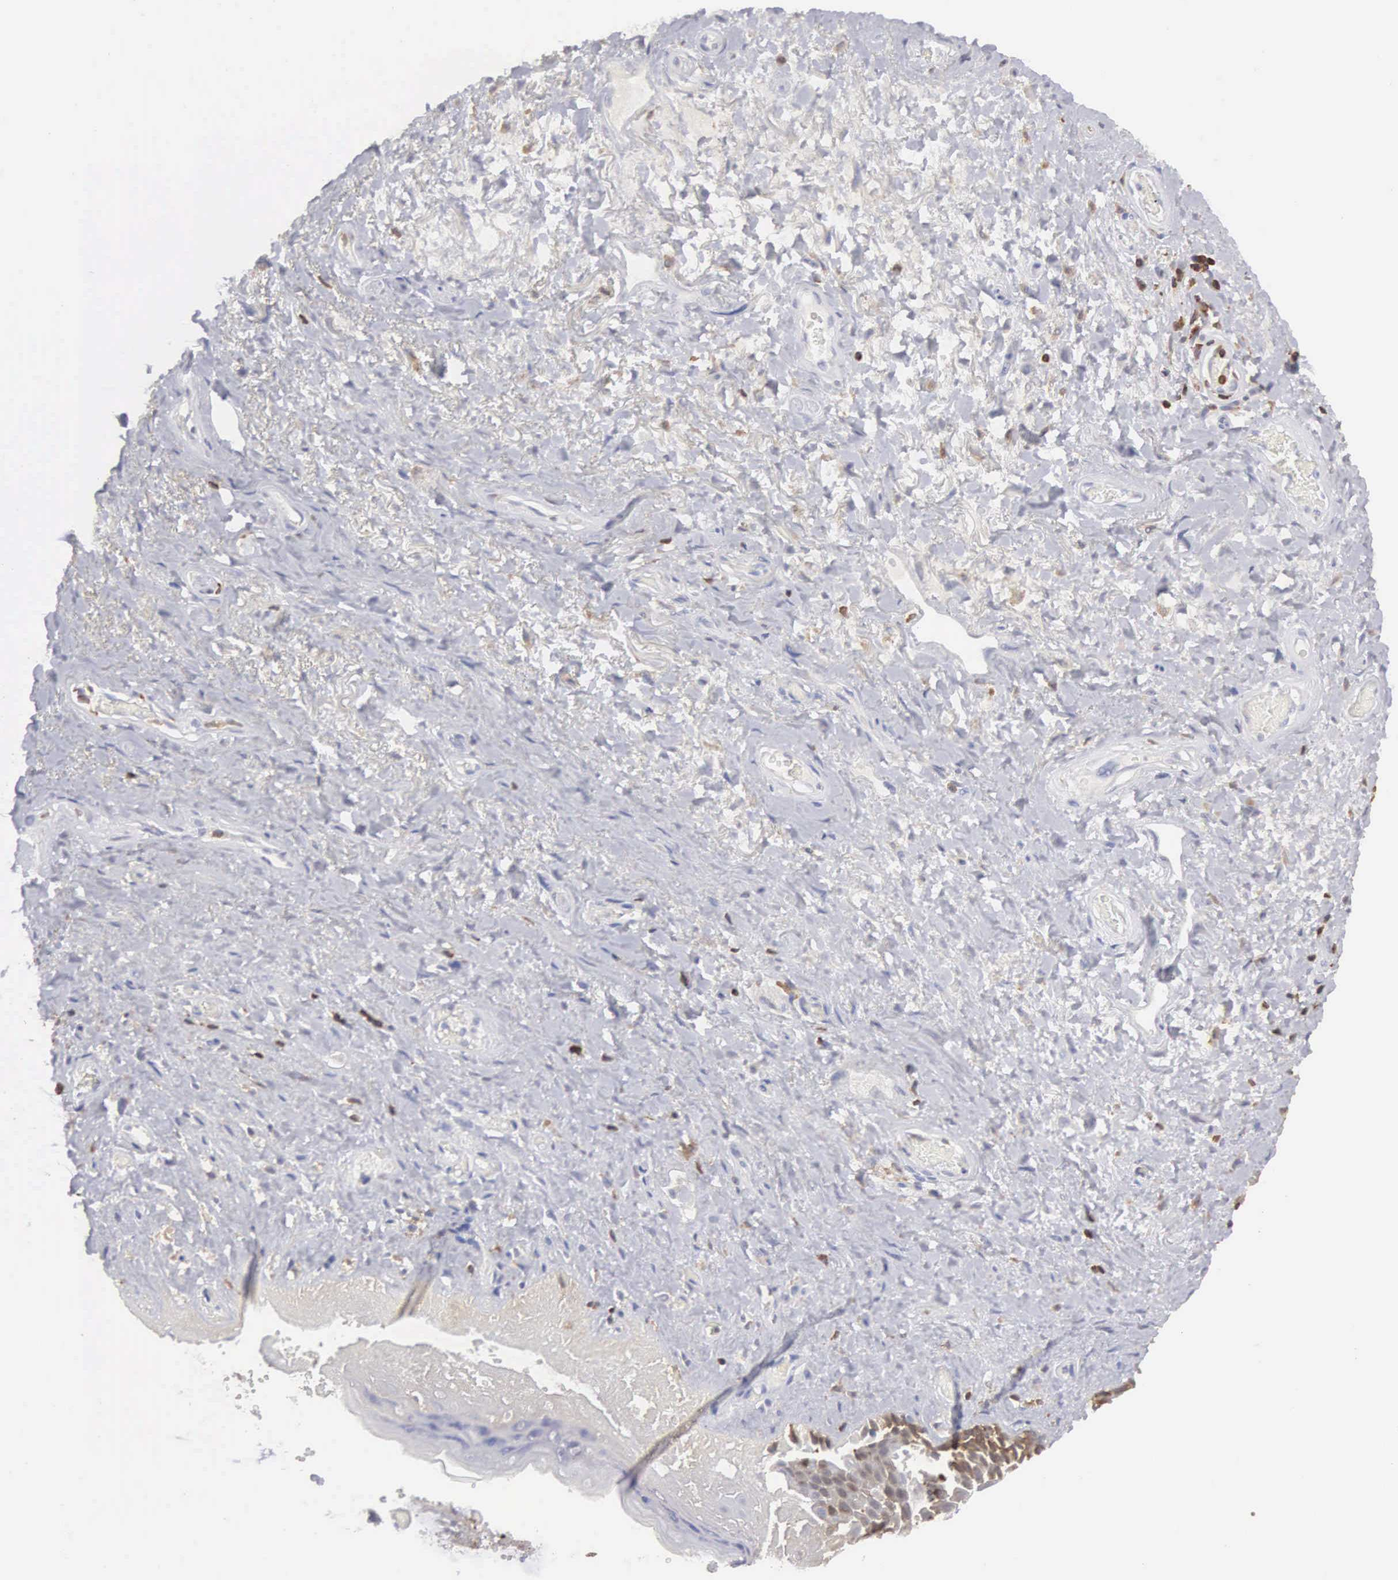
{"staining": {"intensity": "moderate", "quantity": "25%-75%", "location": "cytoplasmic/membranous,nuclear"}, "tissue": "skin", "cell_type": "Epidermal cells", "image_type": "normal", "snomed": [{"axis": "morphology", "description": "Normal tissue, NOS"}, {"axis": "topography", "description": "Anal"}], "caption": "Skin stained with immunohistochemistry (IHC) demonstrates moderate cytoplasmic/membranous,nuclear expression in approximately 25%-75% of epidermal cells.", "gene": "ENSG00000285304", "patient": {"sex": "male", "age": 78}}